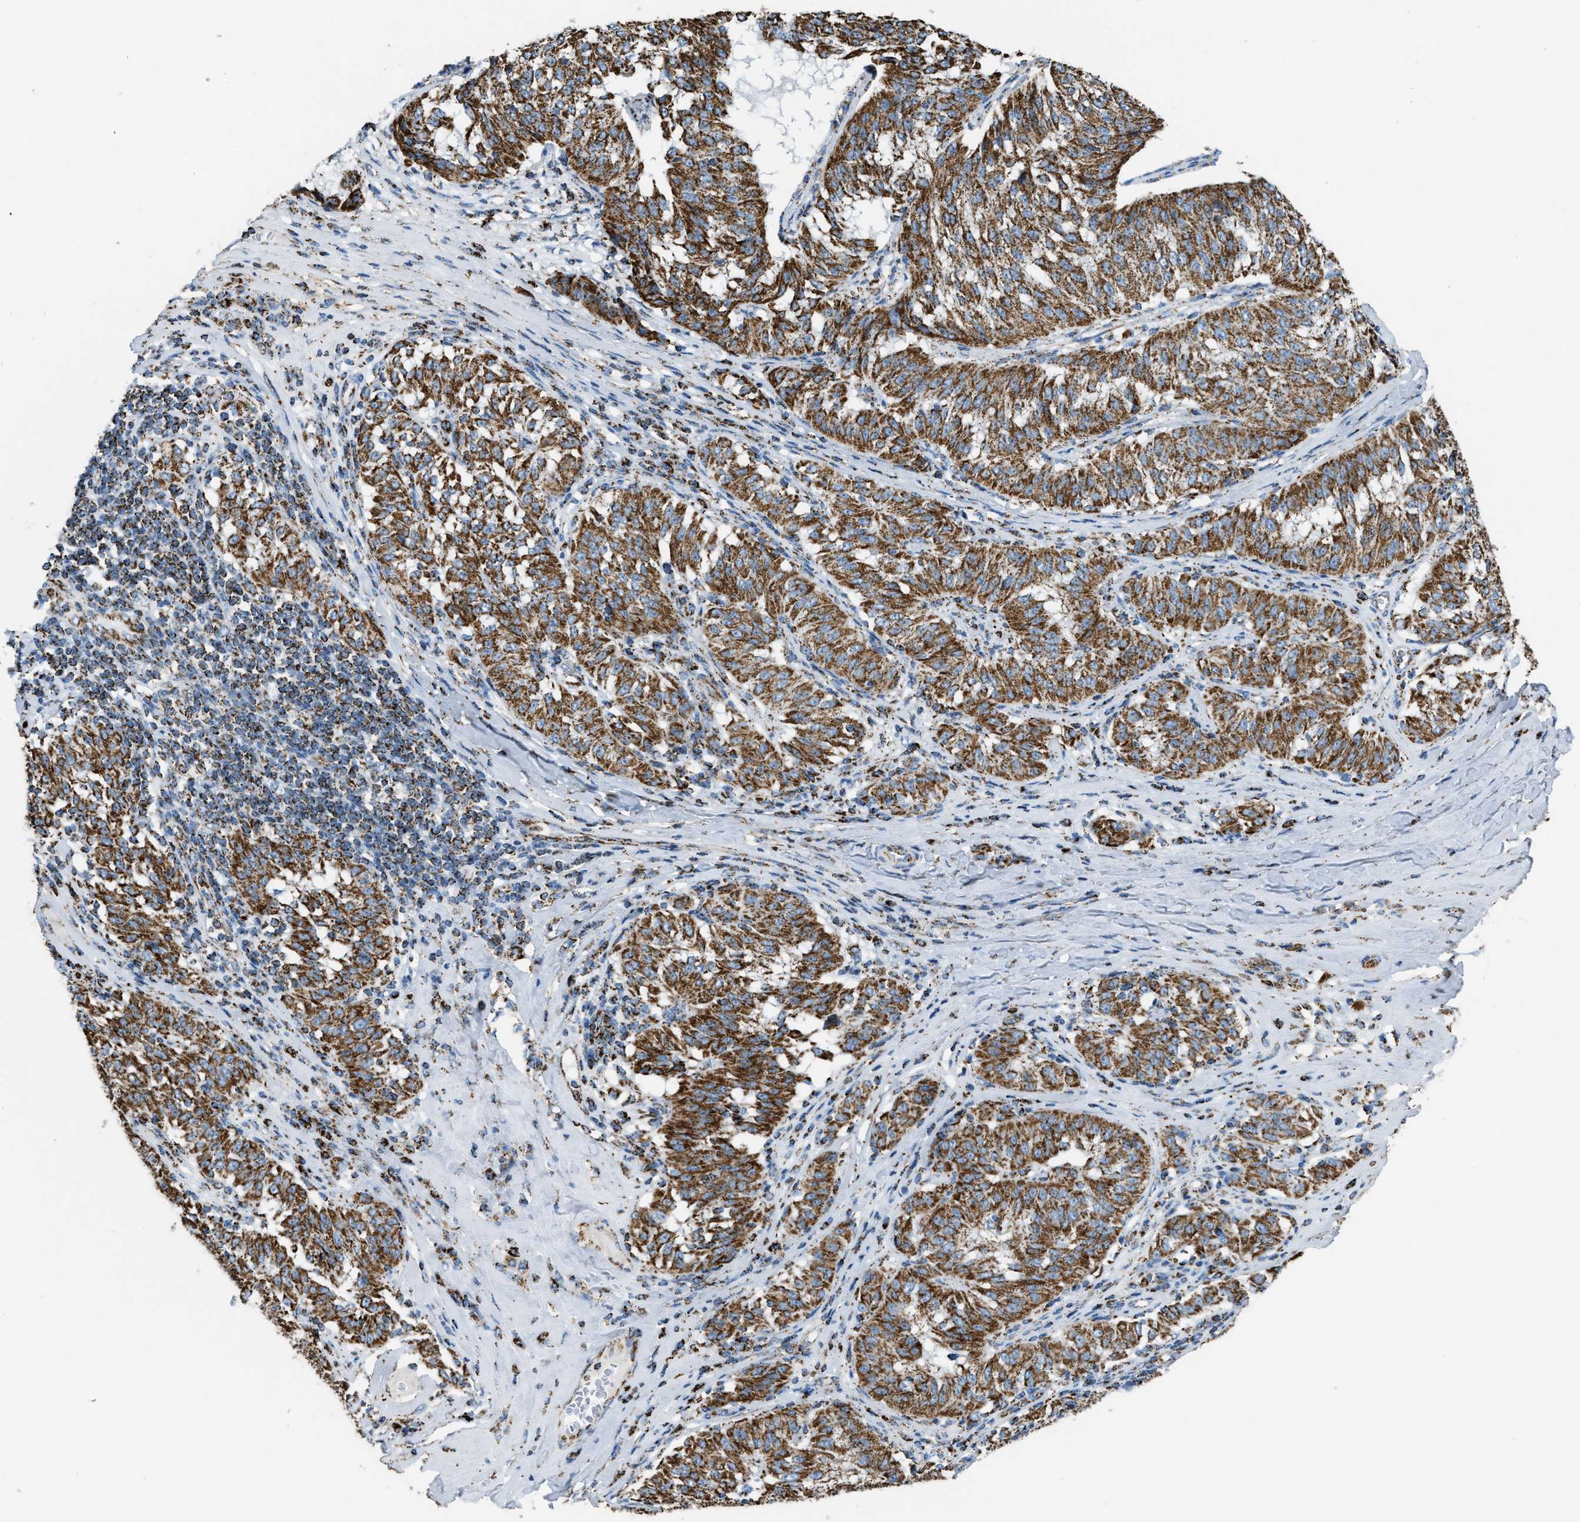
{"staining": {"intensity": "strong", "quantity": ">75%", "location": "cytoplasmic/membranous"}, "tissue": "melanoma", "cell_type": "Tumor cells", "image_type": "cancer", "snomed": [{"axis": "morphology", "description": "Malignant melanoma, NOS"}, {"axis": "topography", "description": "Skin"}], "caption": "Human melanoma stained with a brown dye exhibits strong cytoplasmic/membranous positive staining in about >75% of tumor cells.", "gene": "ETFB", "patient": {"sex": "female", "age": 72}}